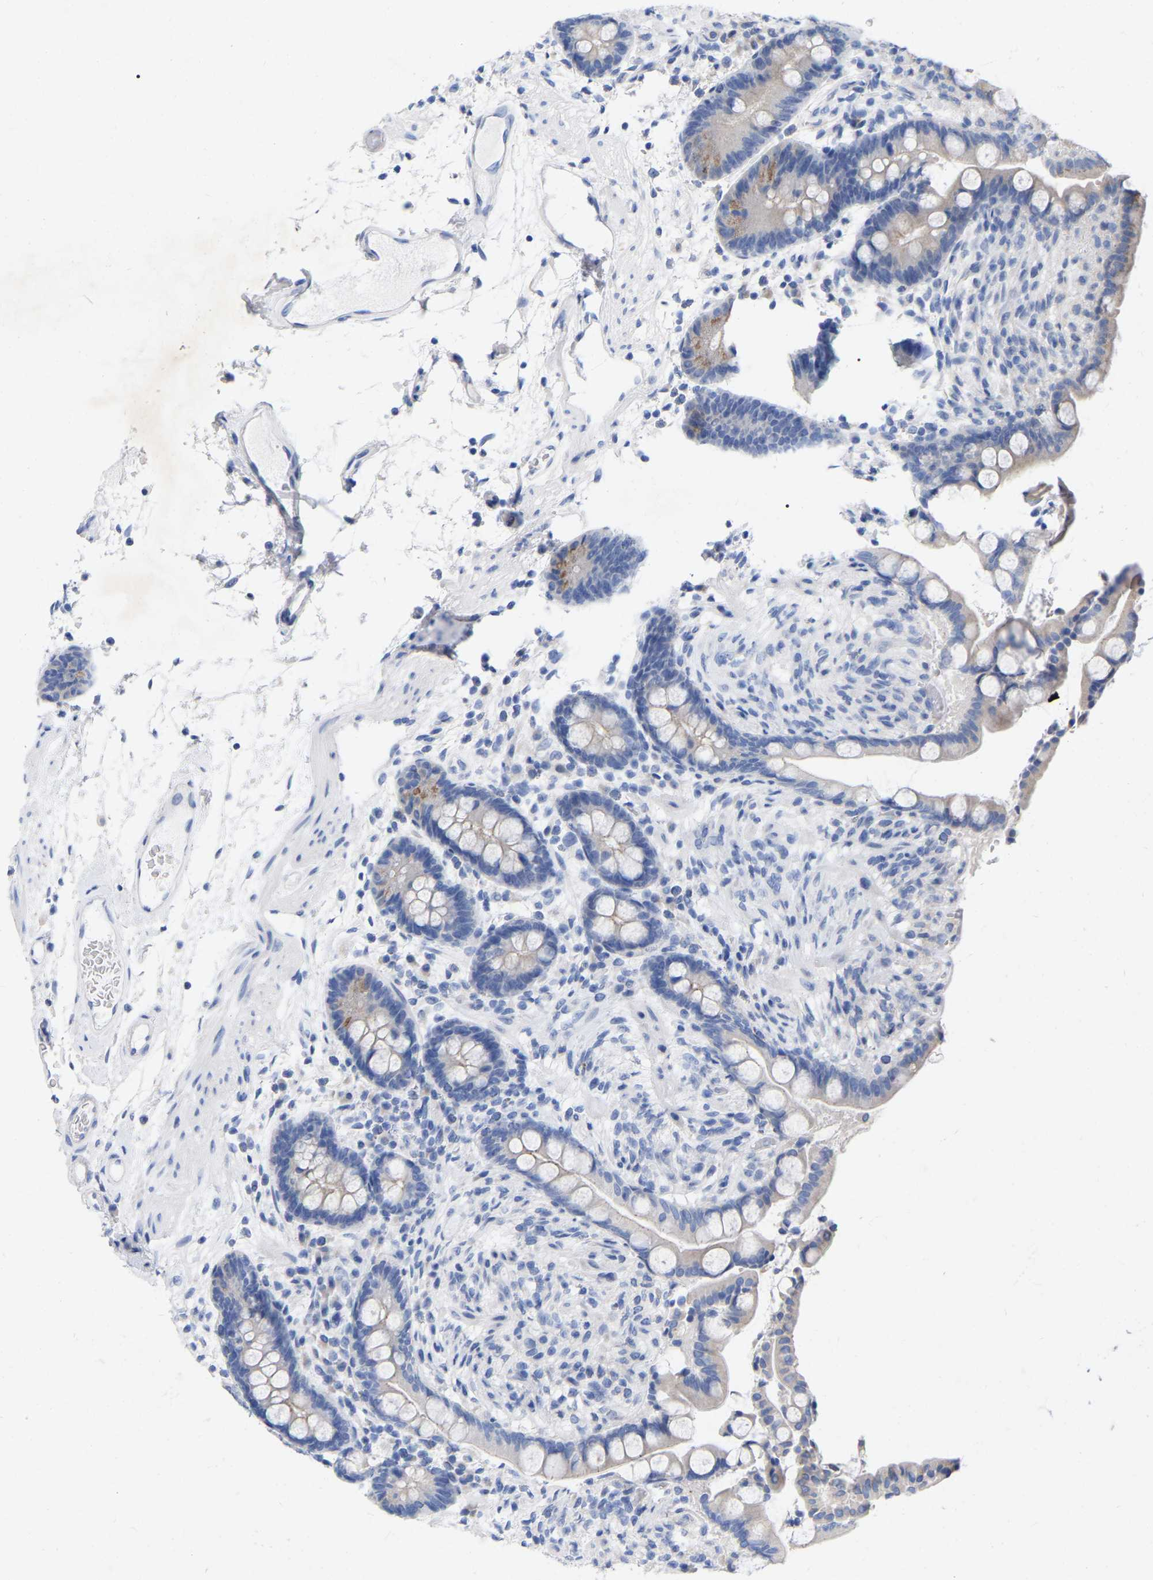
{"staining": {"intensity": "negative", "quantity": "none", "location": "none"}, "tissue": "colon", "cell_type": "Endothelial cells", "image_type": "normal", "snomed": [{"axis": "morphology", "description": "Normal tissue, NOS"}, {"axis": "topography", "description": "Colon"}], "caption": "Micrograph shows no protein expression in endothelial cells of normal colon.", "gene": "STRIP2", "patient": {"sex": "male", "age": 73}}